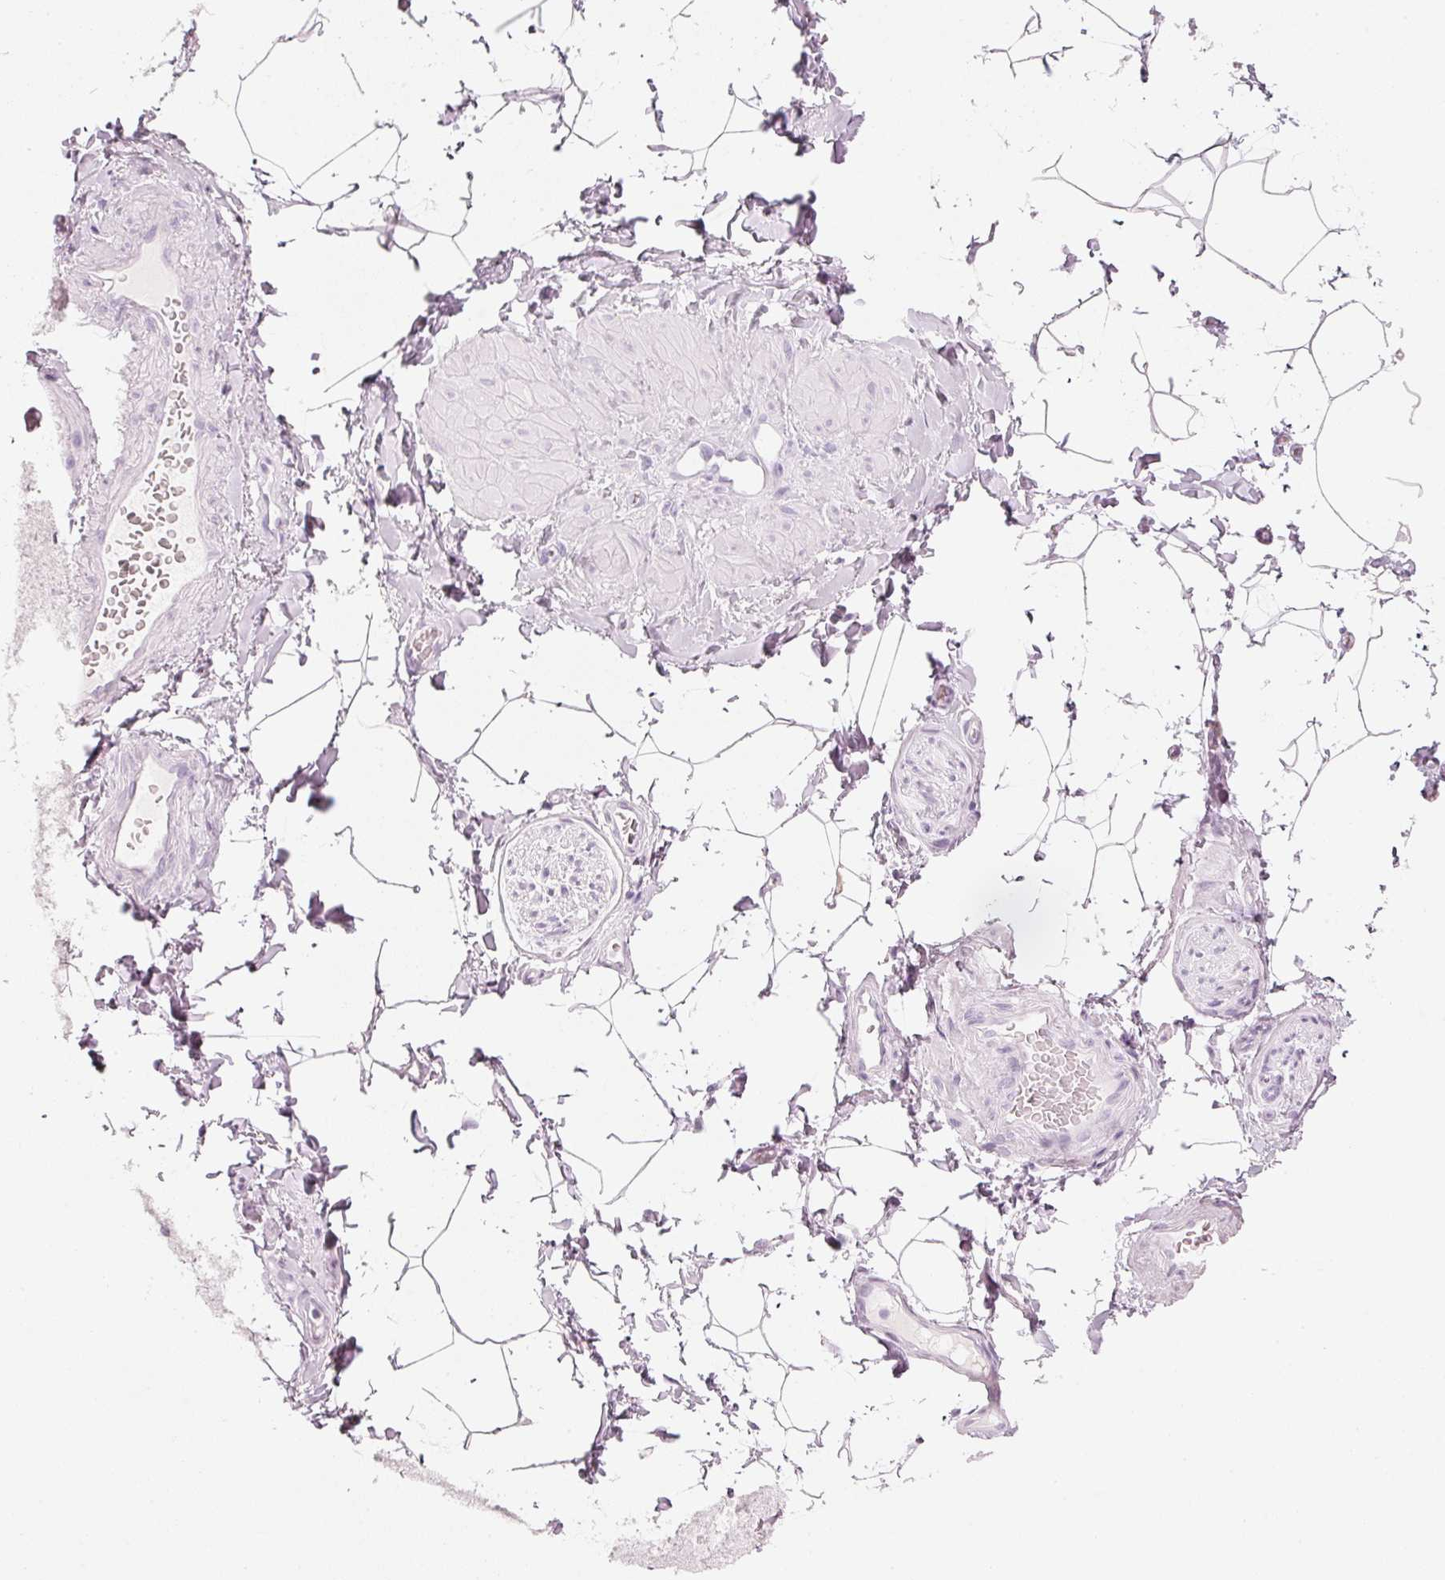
{"staining": {"intensity": "negative", "quantity": "none", "location": "none"}, "tissue": "adipose tissue", "cell_type": "Adipocytes", "image_type": "normal", "snomed": [{"axis": "morphology", "description": "Normal tissue, NOS"}, {"axis": "topography", "description": "Vascular tissue"}, {"axis": "topography", "description": "Peripheral nerve tissue"}], "caption": "DAB (3,3'-diaminobenzidine) immunohistochemical staining of unremarkable human adipose tissue displays no significant positivity in adipocytes.", "gene": "VCAM1", "patient": {"sex": "male", "age": 41}}